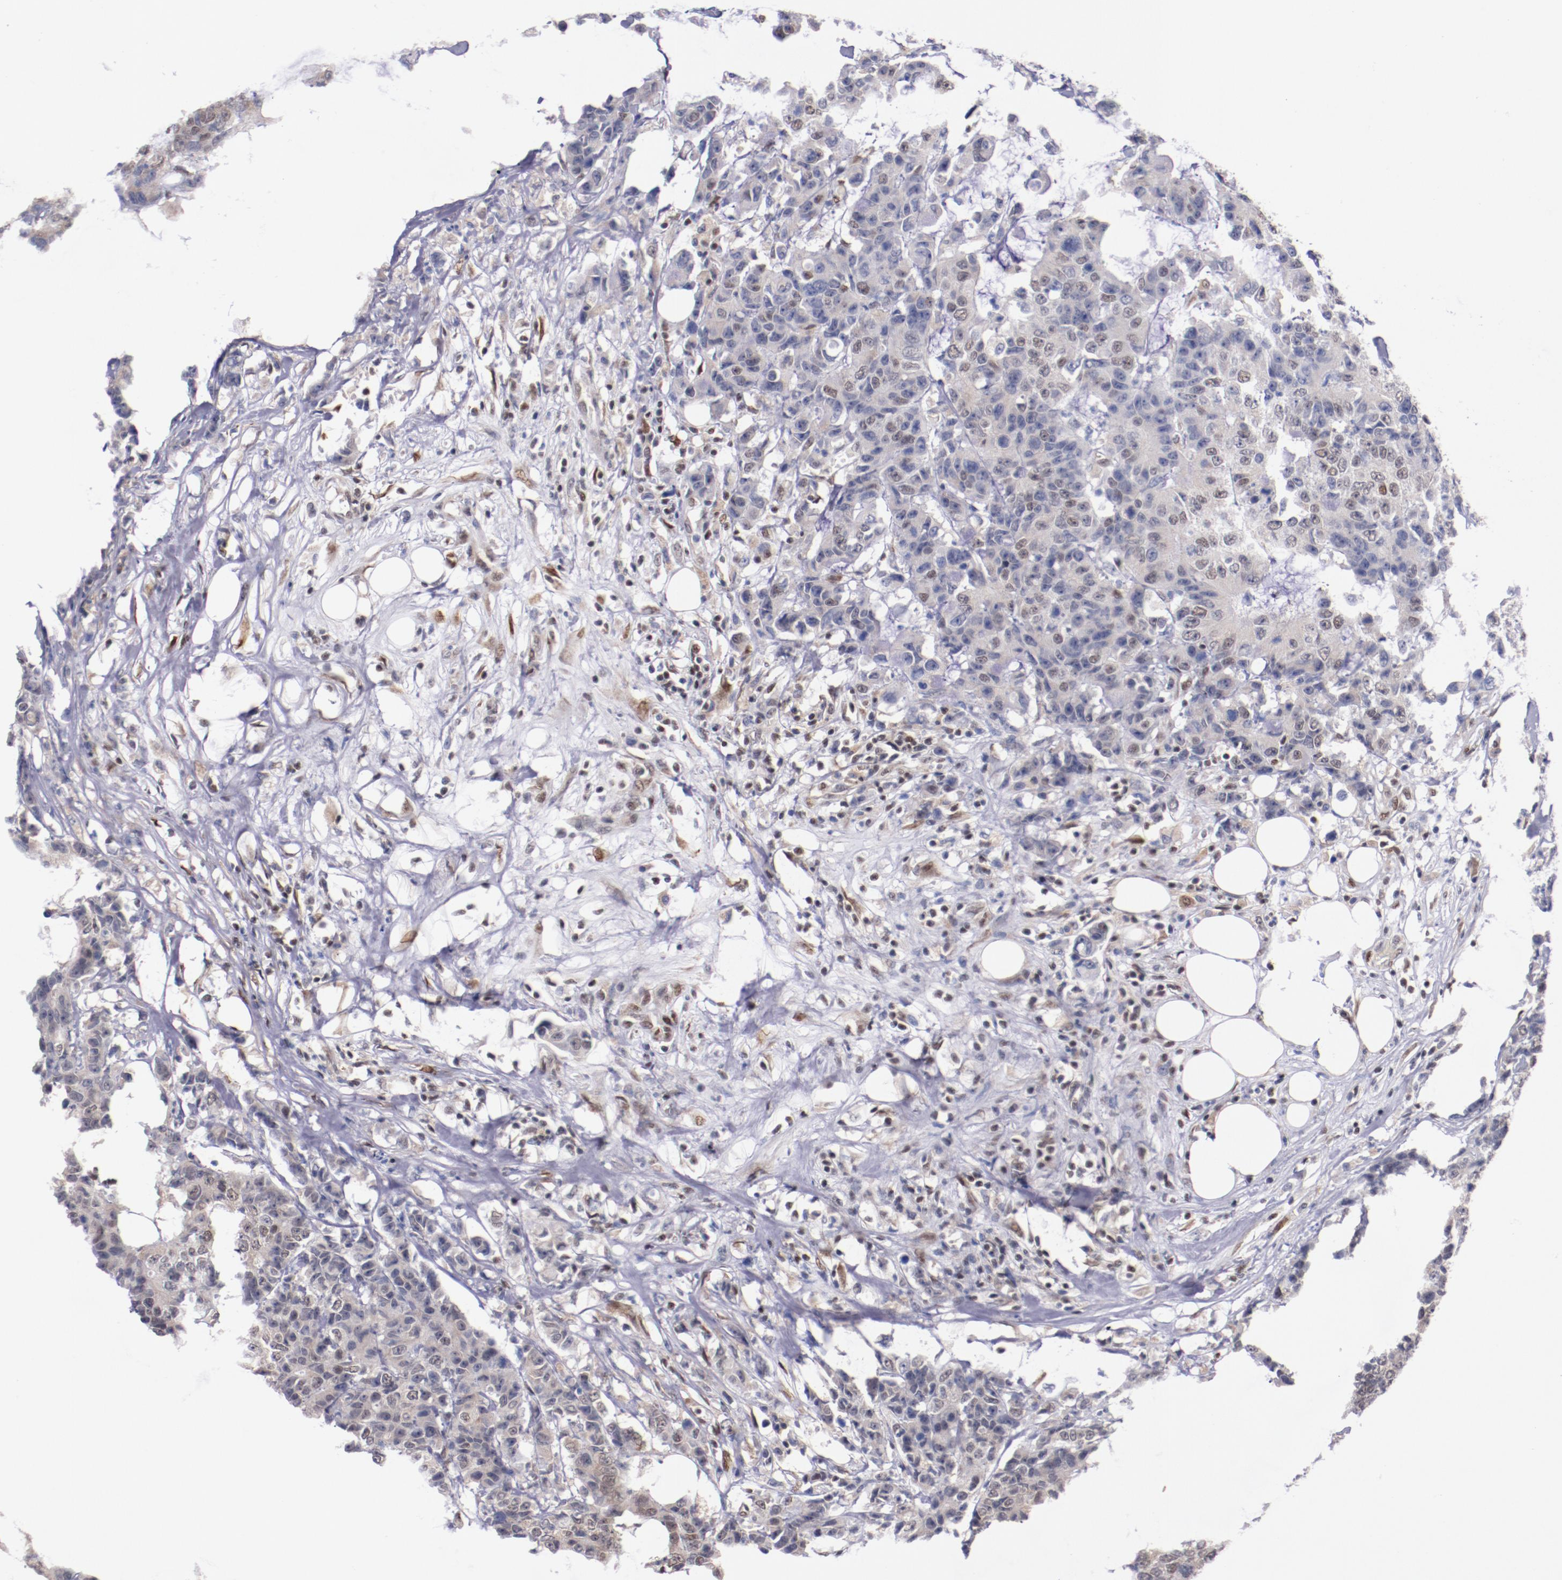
{"staining": {"intensity": "weak", "quantity": "<25%", "location": "nuclear"}, "tissue": "colorectal cancer", "cell_type": "Tumor cells", "image_type": "cancer", "snomed": [{"axis": "morphology", "description": "Adenocarcinoma, NOS"}, {"axis": "topography", "description": "Colon"}], "caption": "There is no significant positivity in tumor cells of colorectal cancer.", "gene": "SRF", "patient": {"sex": "female", "age": 86}}